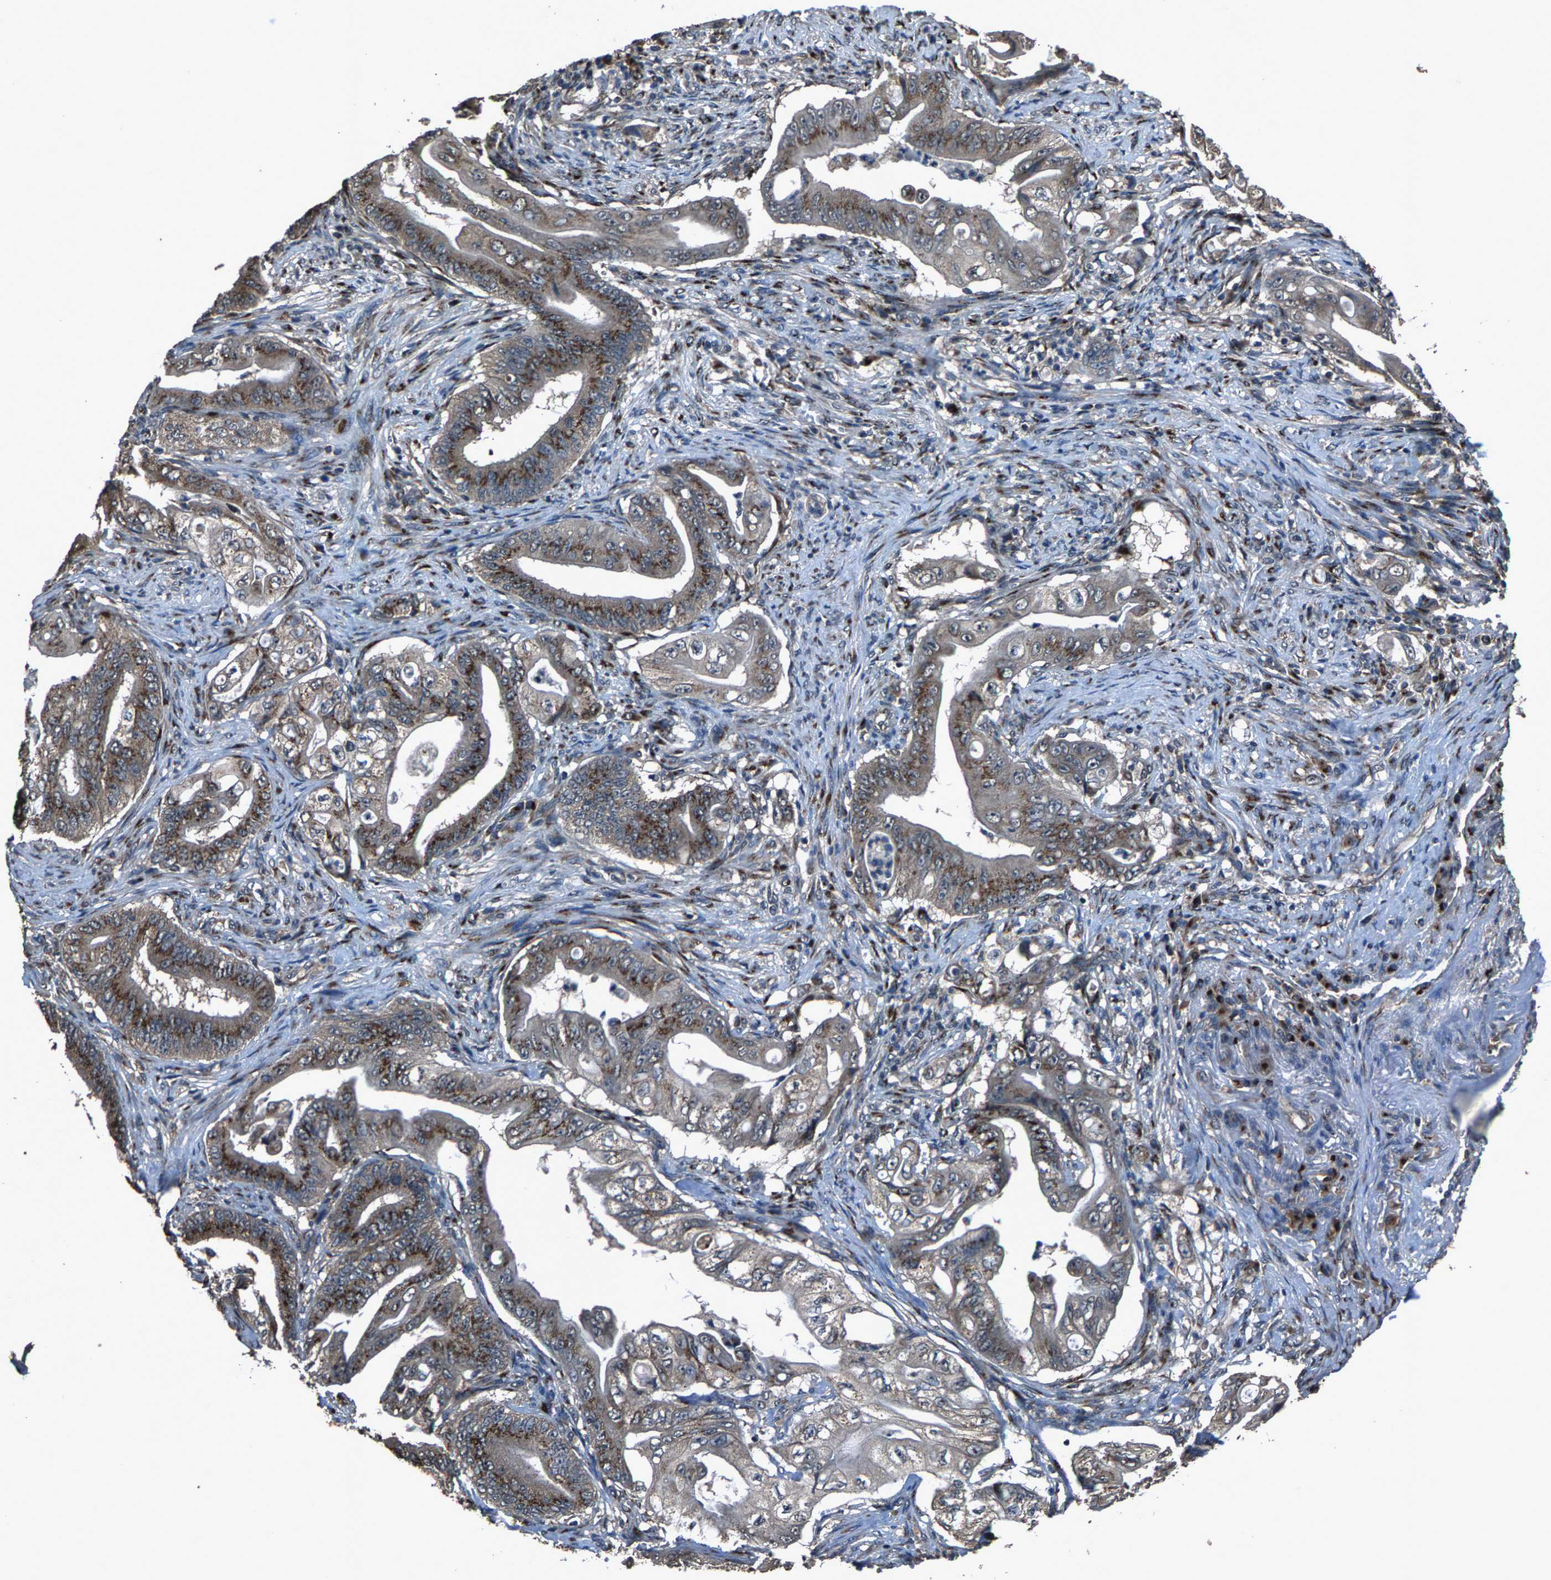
{"staining": {"intensity": "moderate", "quantity": "25%-75%", "location": "cytoplasmic/membranous"}, "tissue": "stomach cancer", "cell_type": "Tumor cells", "image_type": "cancer", "snomed": [{"axis": "morphology", "description": "Adenocarcinoma, NOS"}, {"axis": "topography", "description": "Stomach"}], "caption": "Immunohistochemistry (IHC) staining of stomach cancer (adenocarcinoma), which displays medium levels of moderate cytoplasmic/membranous expression in about 25%-75% of tumor cells indicating moderate cytoplasmic/membranous protein staining. The staining was performed using DAB (brown) for protein detection and nuclei were counterstained in hematoxylin (blue).", "gene": "SLC38A10", "patient": {"sex": "female", "age": 73}}